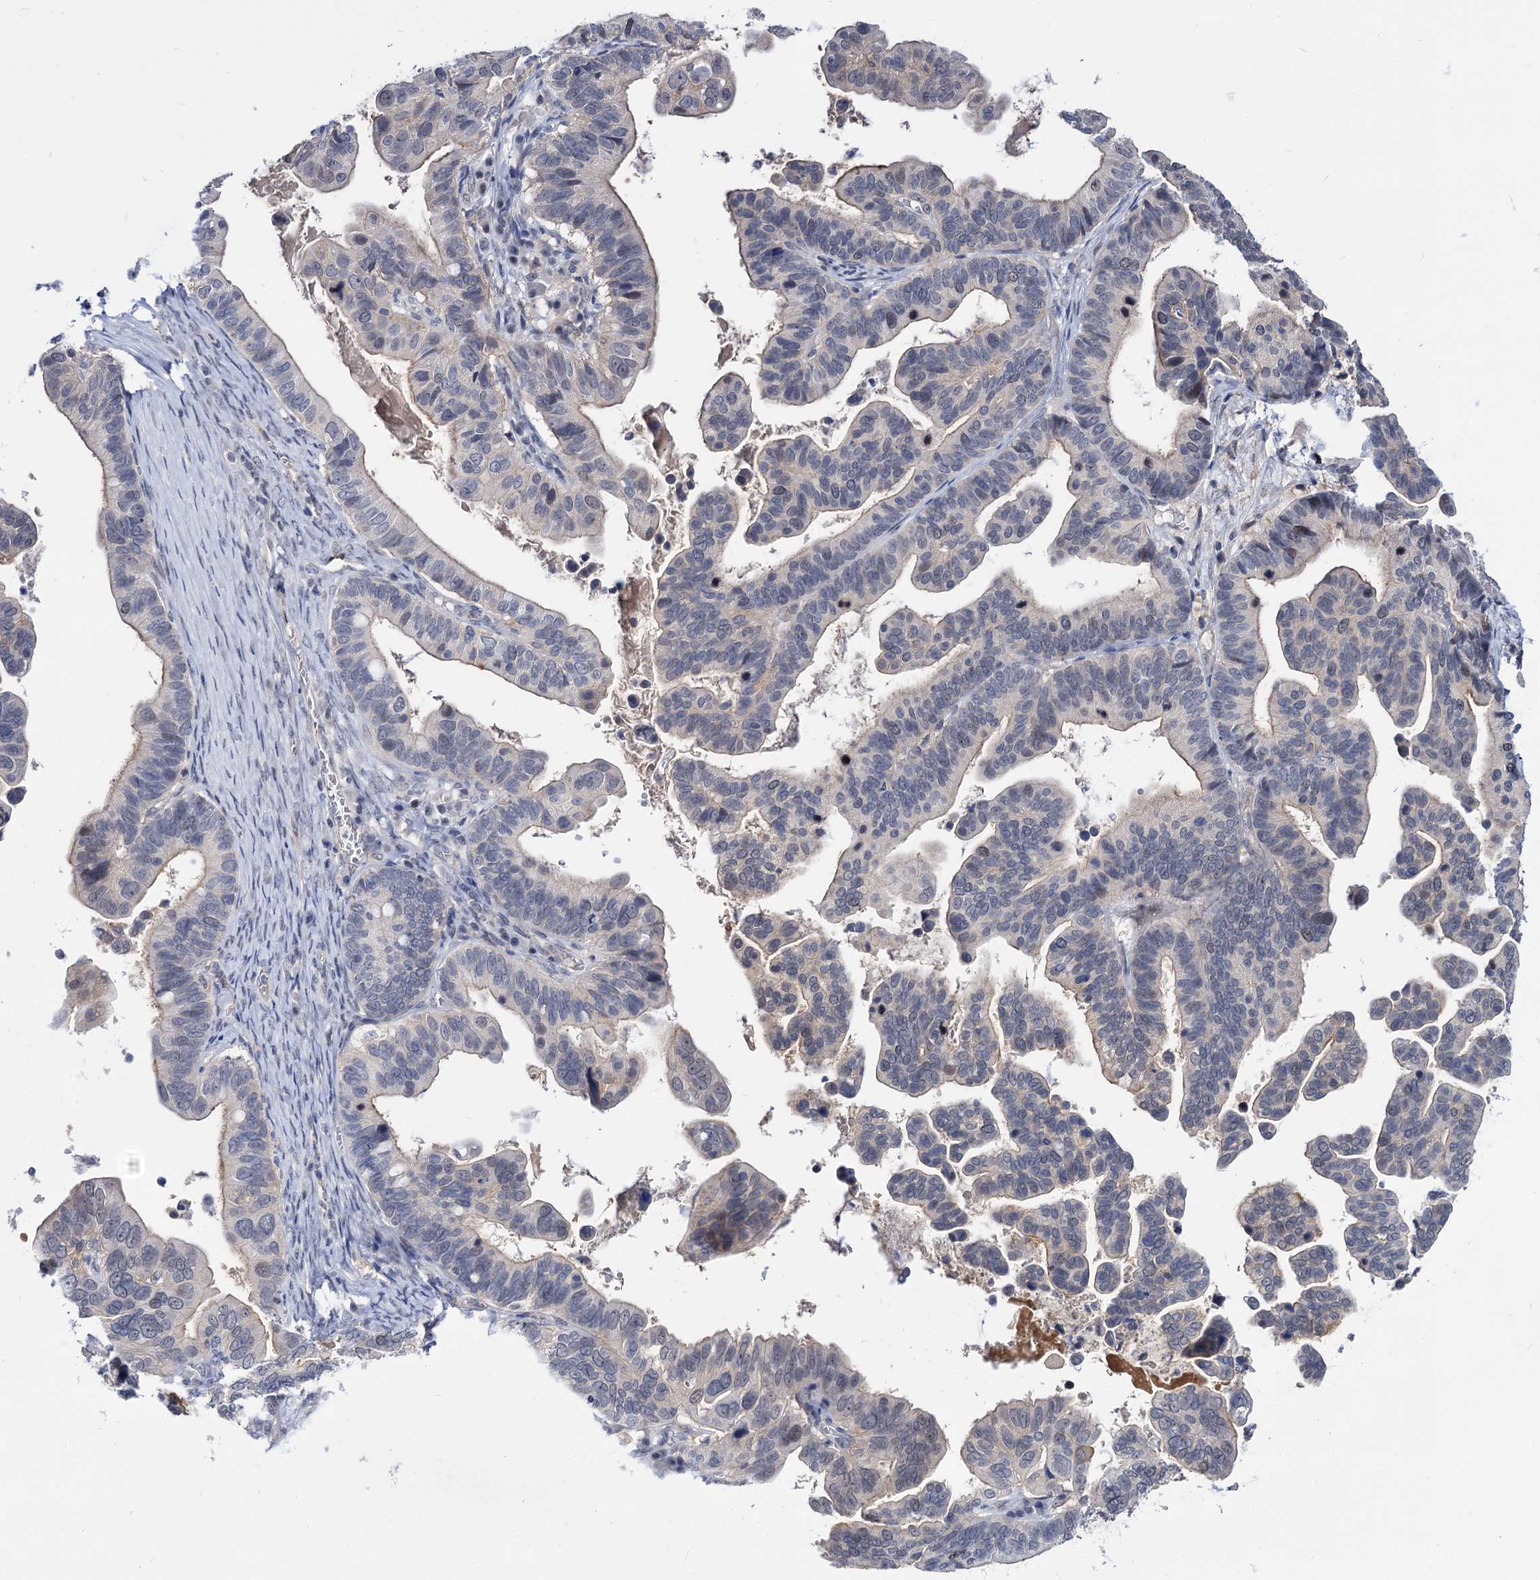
{"staining": {"intensity": "weak", "quantity": "<25%", "location": "cytoplasmic/membranous"}, "tissue": "ovarian cancer", "cell_type": "Tumor cells", "image_type": "cancer", "snomed": [{"axis": "morphology", "description": "Cystadenocarcinoma, serous, NOS"}, {"axis": "topography", "description": "Ovary"}], "caption": "This photomicrograph is of ovarian cancer (serous cystadenocarcinoma) stained with IHC to label a protein in brown with the nuclei are counter-stained blue. There is no expression in tumor cells.", "gene": "NEK10", "patient": {"sex": "female", "age": 56}}